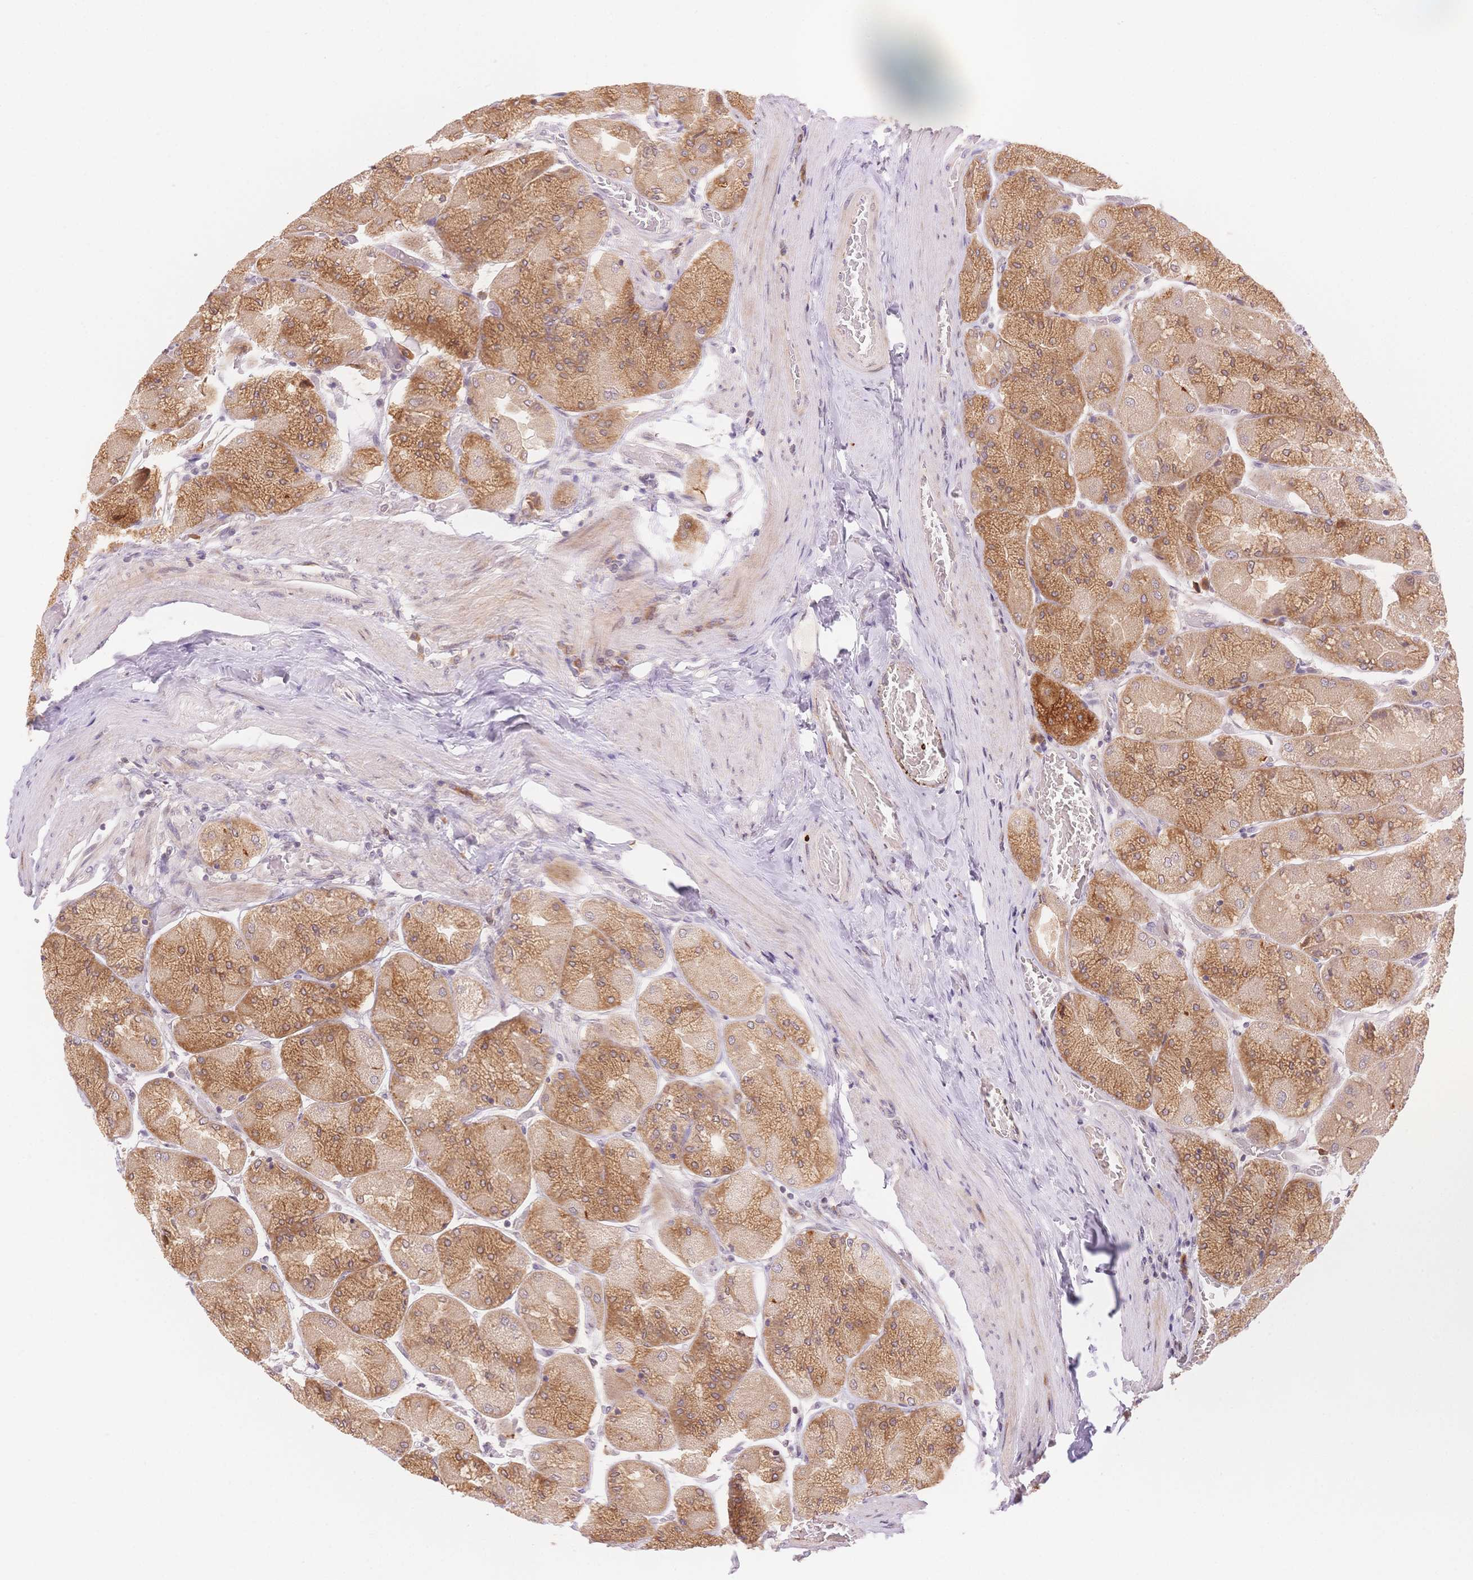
{"staining": {"intensity": "moderate", "quantity": ">75%", "location": "cytoplasmic/membranous,nuclear"}, "tissue": "stomach", "cell_type": "Glandular cells", "image_type": "normal", "snomed": [{"axis": "morphology", "description": "Normal tissue, NOS"}, {"axis": "topography", "description": "Stomach"}], "caption": "Moderate cytoplasmic/membranous,nuclear positivity is present in approximately >75% of glandular cells in normal stomach.", "gene": "STK39", "patient": {"sex": "female", "age": 61}}